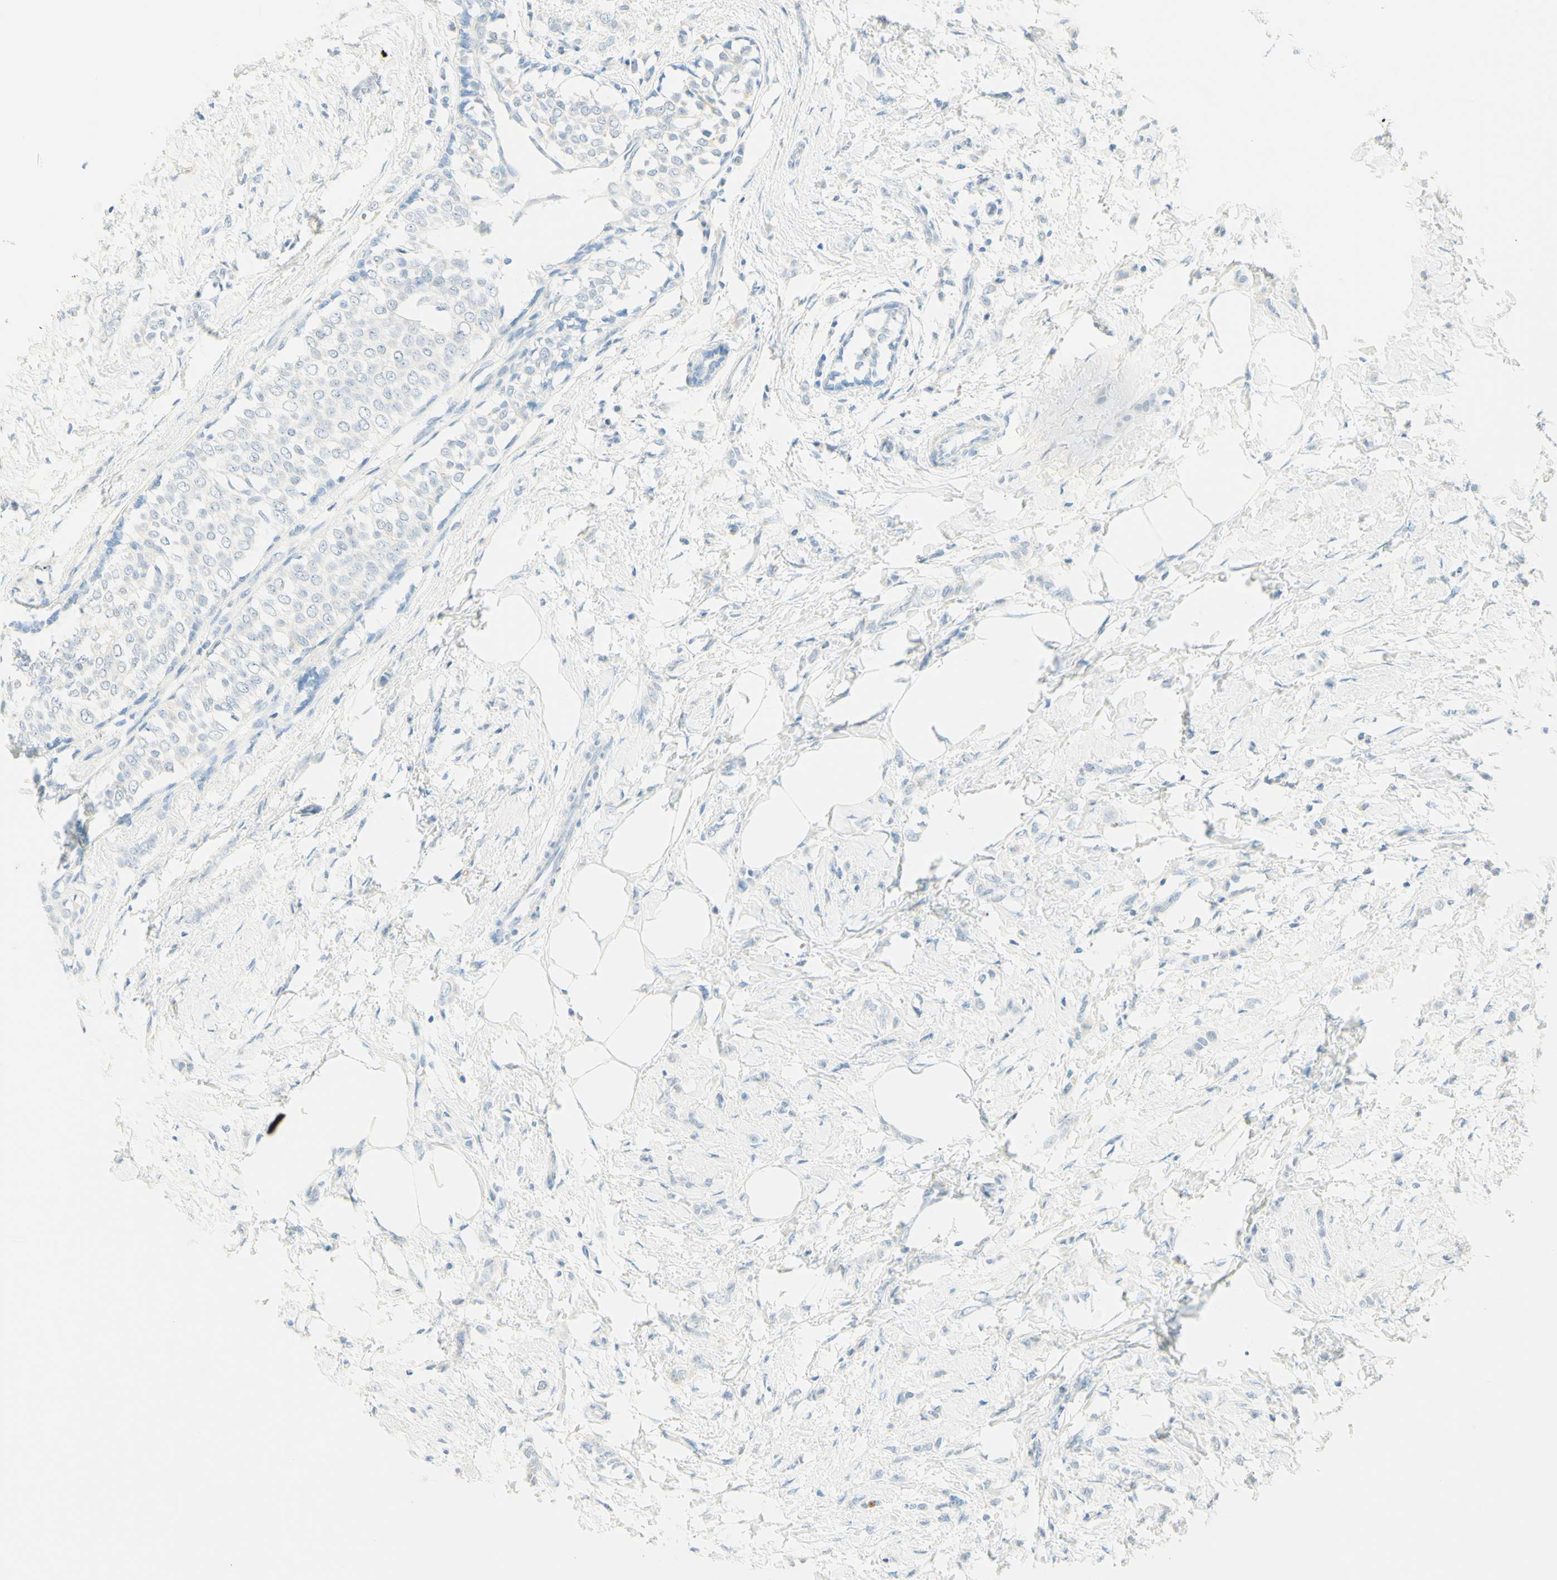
{"staining": {"intensity": "negative", "quantity": "none", "location": "none"}, "tissue": "breast cancer", "cell_type": "Tumor cells", "image_type": "cancer", "snomed": [{"axis": "morphology", "description": "Lobular carcinoma, in situ"}, {"axis": "morphology", "description": "Lobular carcinoma"}, {"axis": "topography", "description": "Breast"}], "caption": "A photomicrograph of human breast cancer is negative for staining in tumor cells.", "gene": "TMEM132D", "patient": {"sex": "female", "age": 41}}